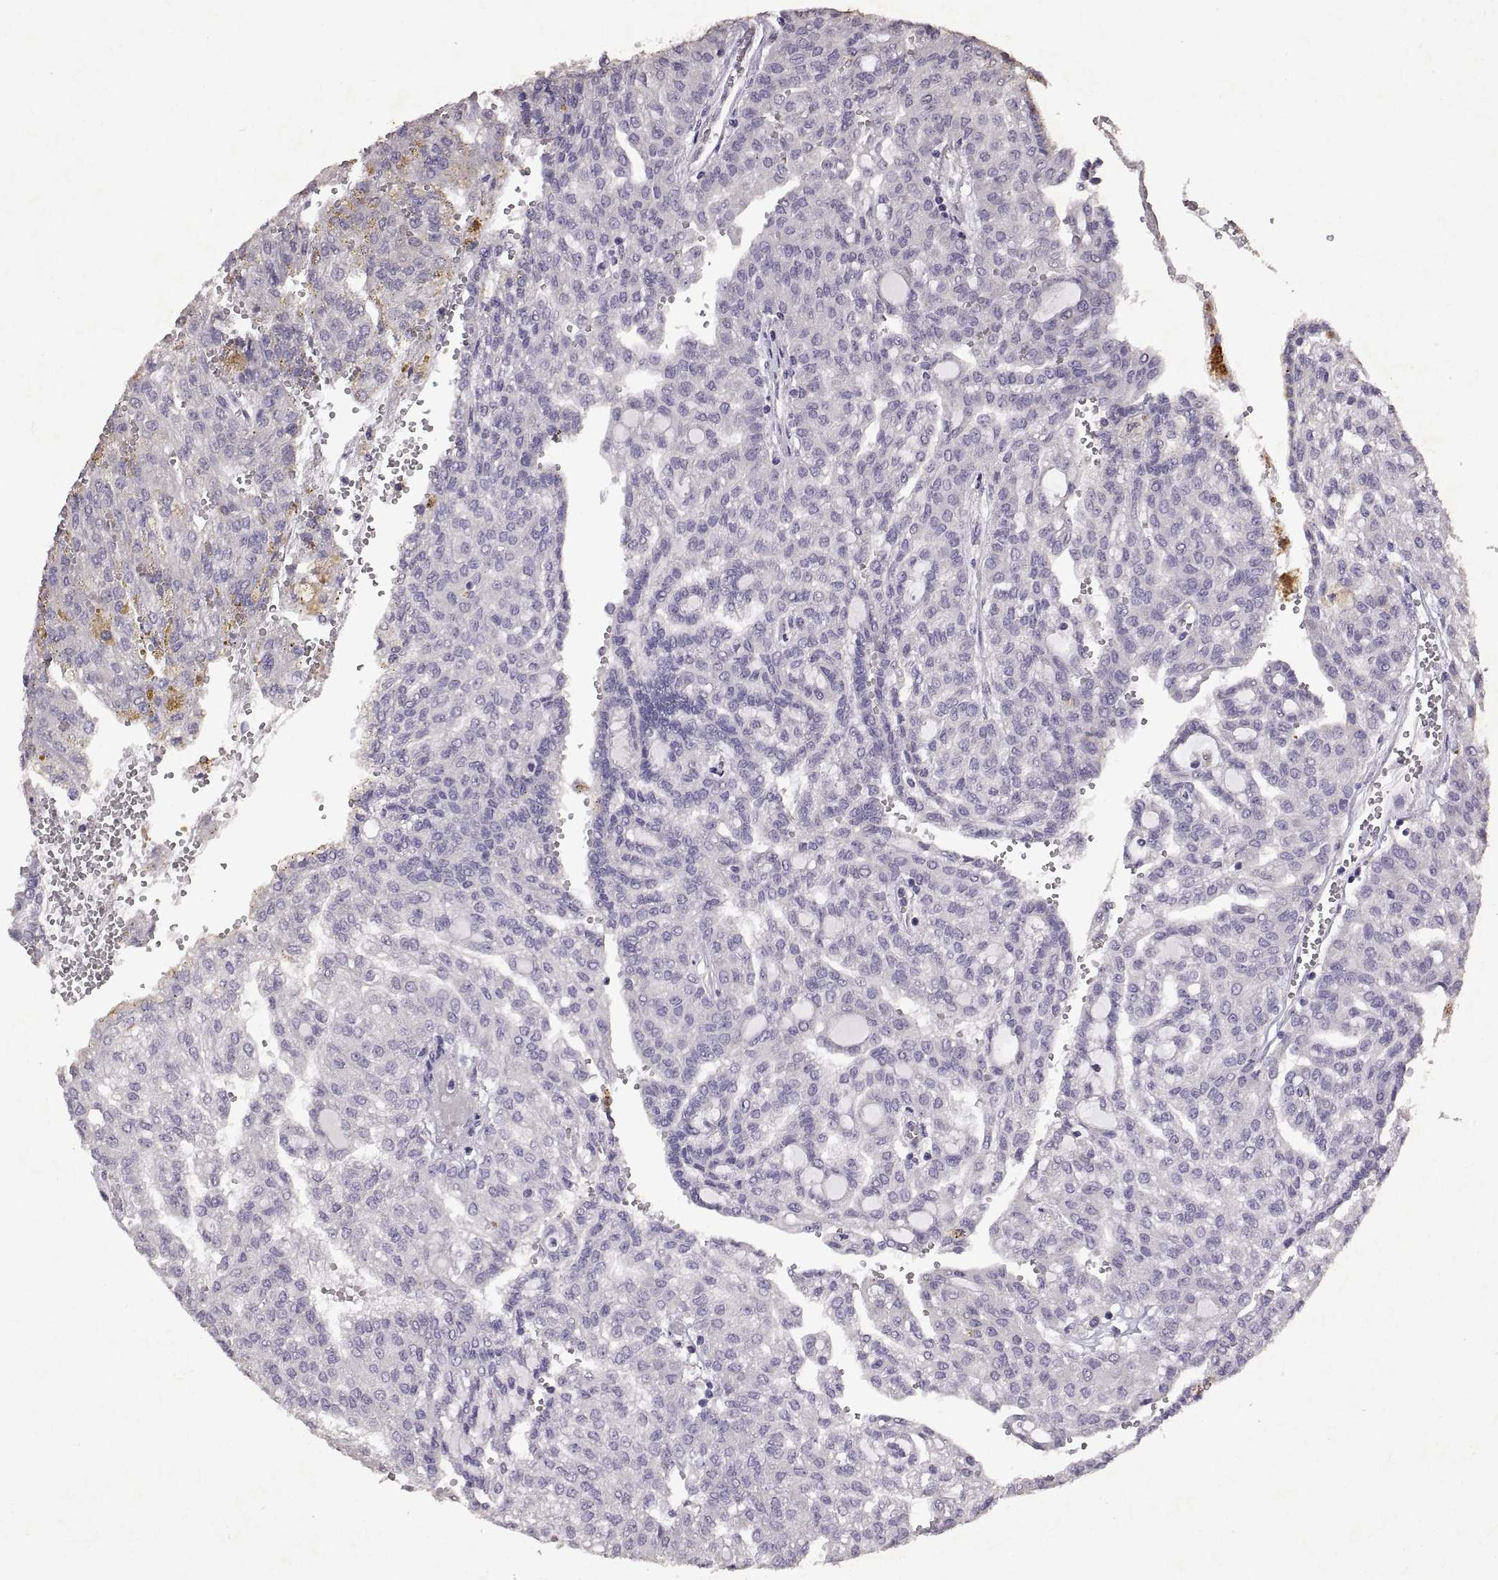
{"staining": {"intensity": "negative", "quantity": "none", "location": "none"}, "tissue": "renal cancer", "cell_type": "Tumor cells", "image_type": "cancer", "snomed": [{"axis": "morphology", "description": "Adenocarcinoma, NOS"}, {"axis": "topography", "description": "Kidney"}], "caption": "IHC micrograph of renal adenocarcinoma stained for a protein (brown), which reveals no expression in tumor cells.", "gene": "DEFB136", "patient": {"sex": "male", "age": 63}}